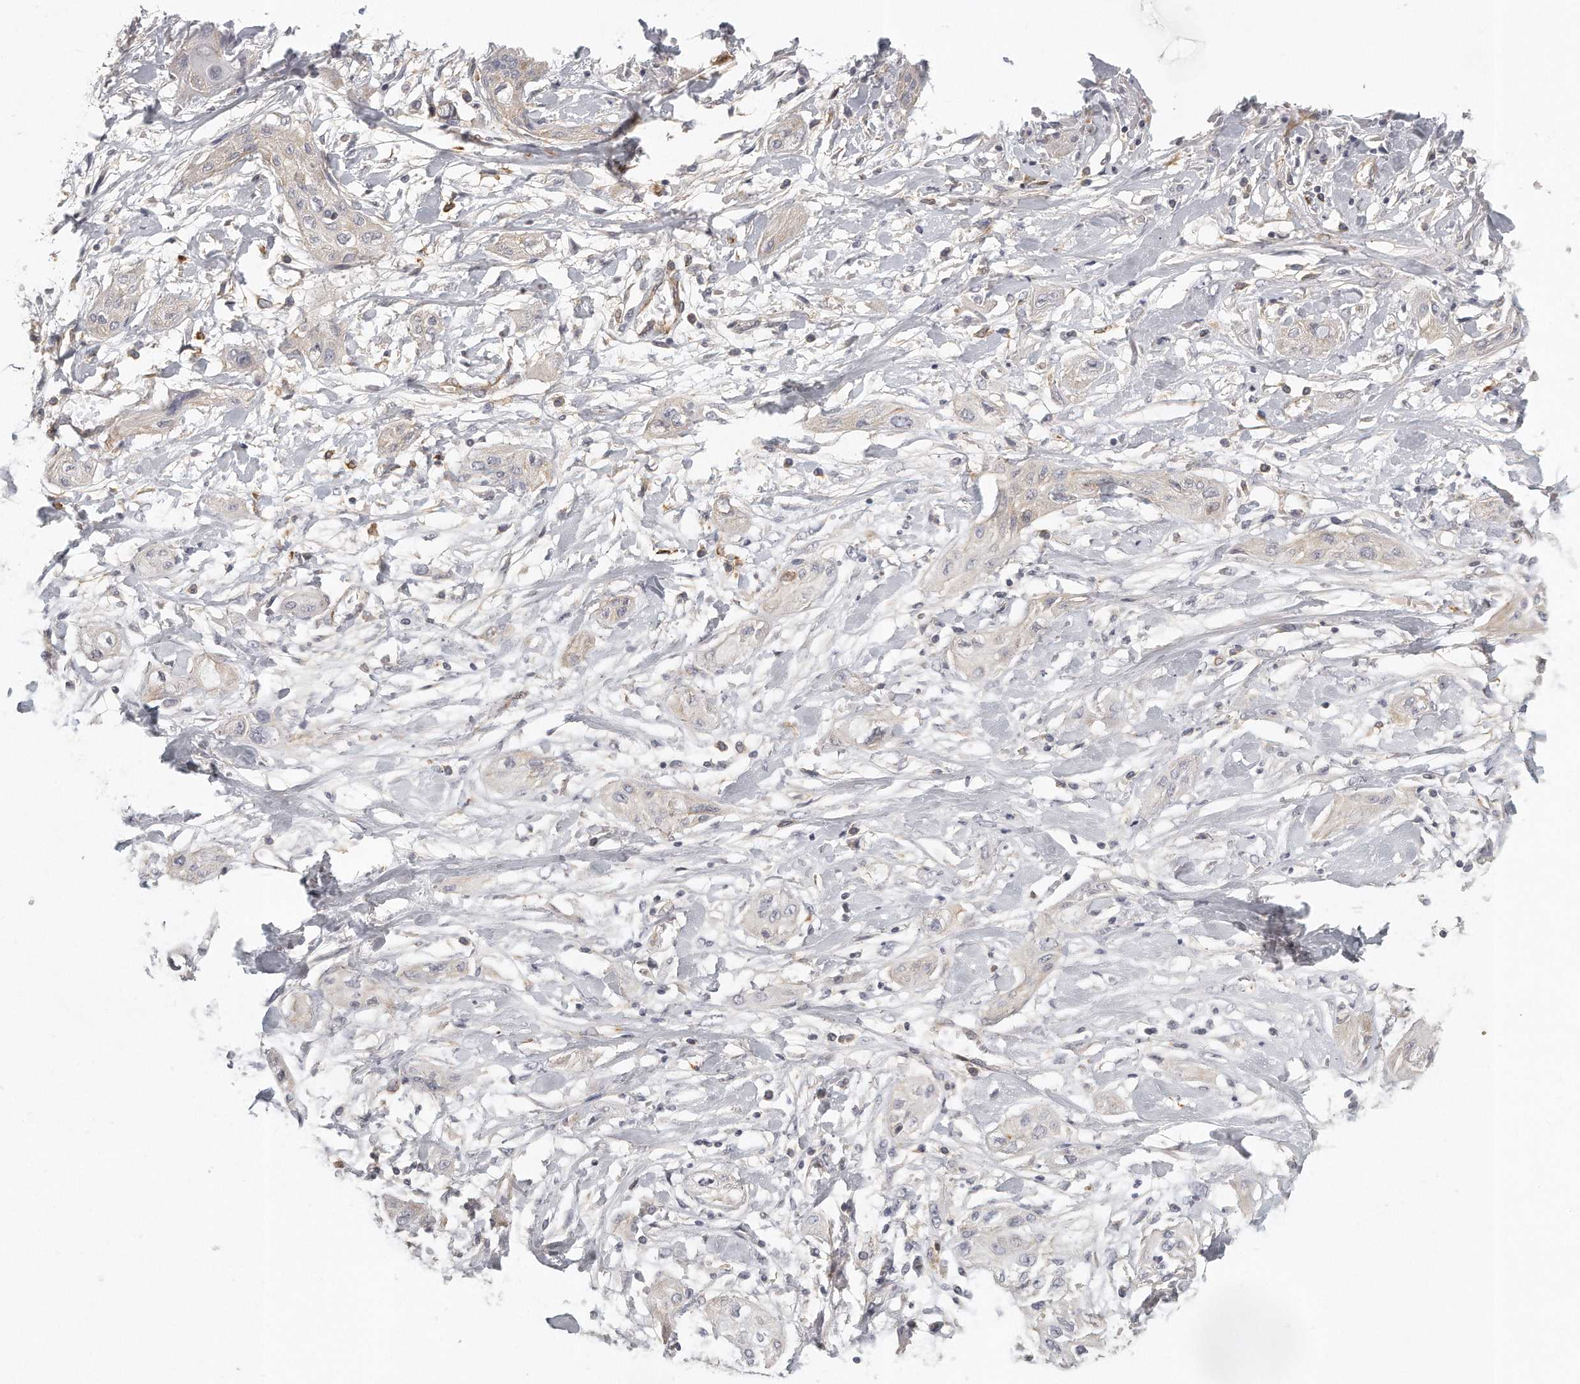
{"staining": {"intensity": "negative", "quantity": "none", "location": "none"}, "tissue": "lung cancer", "cell_type": "Tumor cells", "image_type": "cancer", "snomed": [{"axis": "morphology", "description": "Squamous cell carcinoma, NOS"}, {"axis": "topography", "description": "Lung"}], "caption": "Photomicrograph shows no significant protein expression in tumor cells of lung squamous cell carcinoma.", "gene": "MTERF4", "patient": {"sex": "female", "age": 47}}